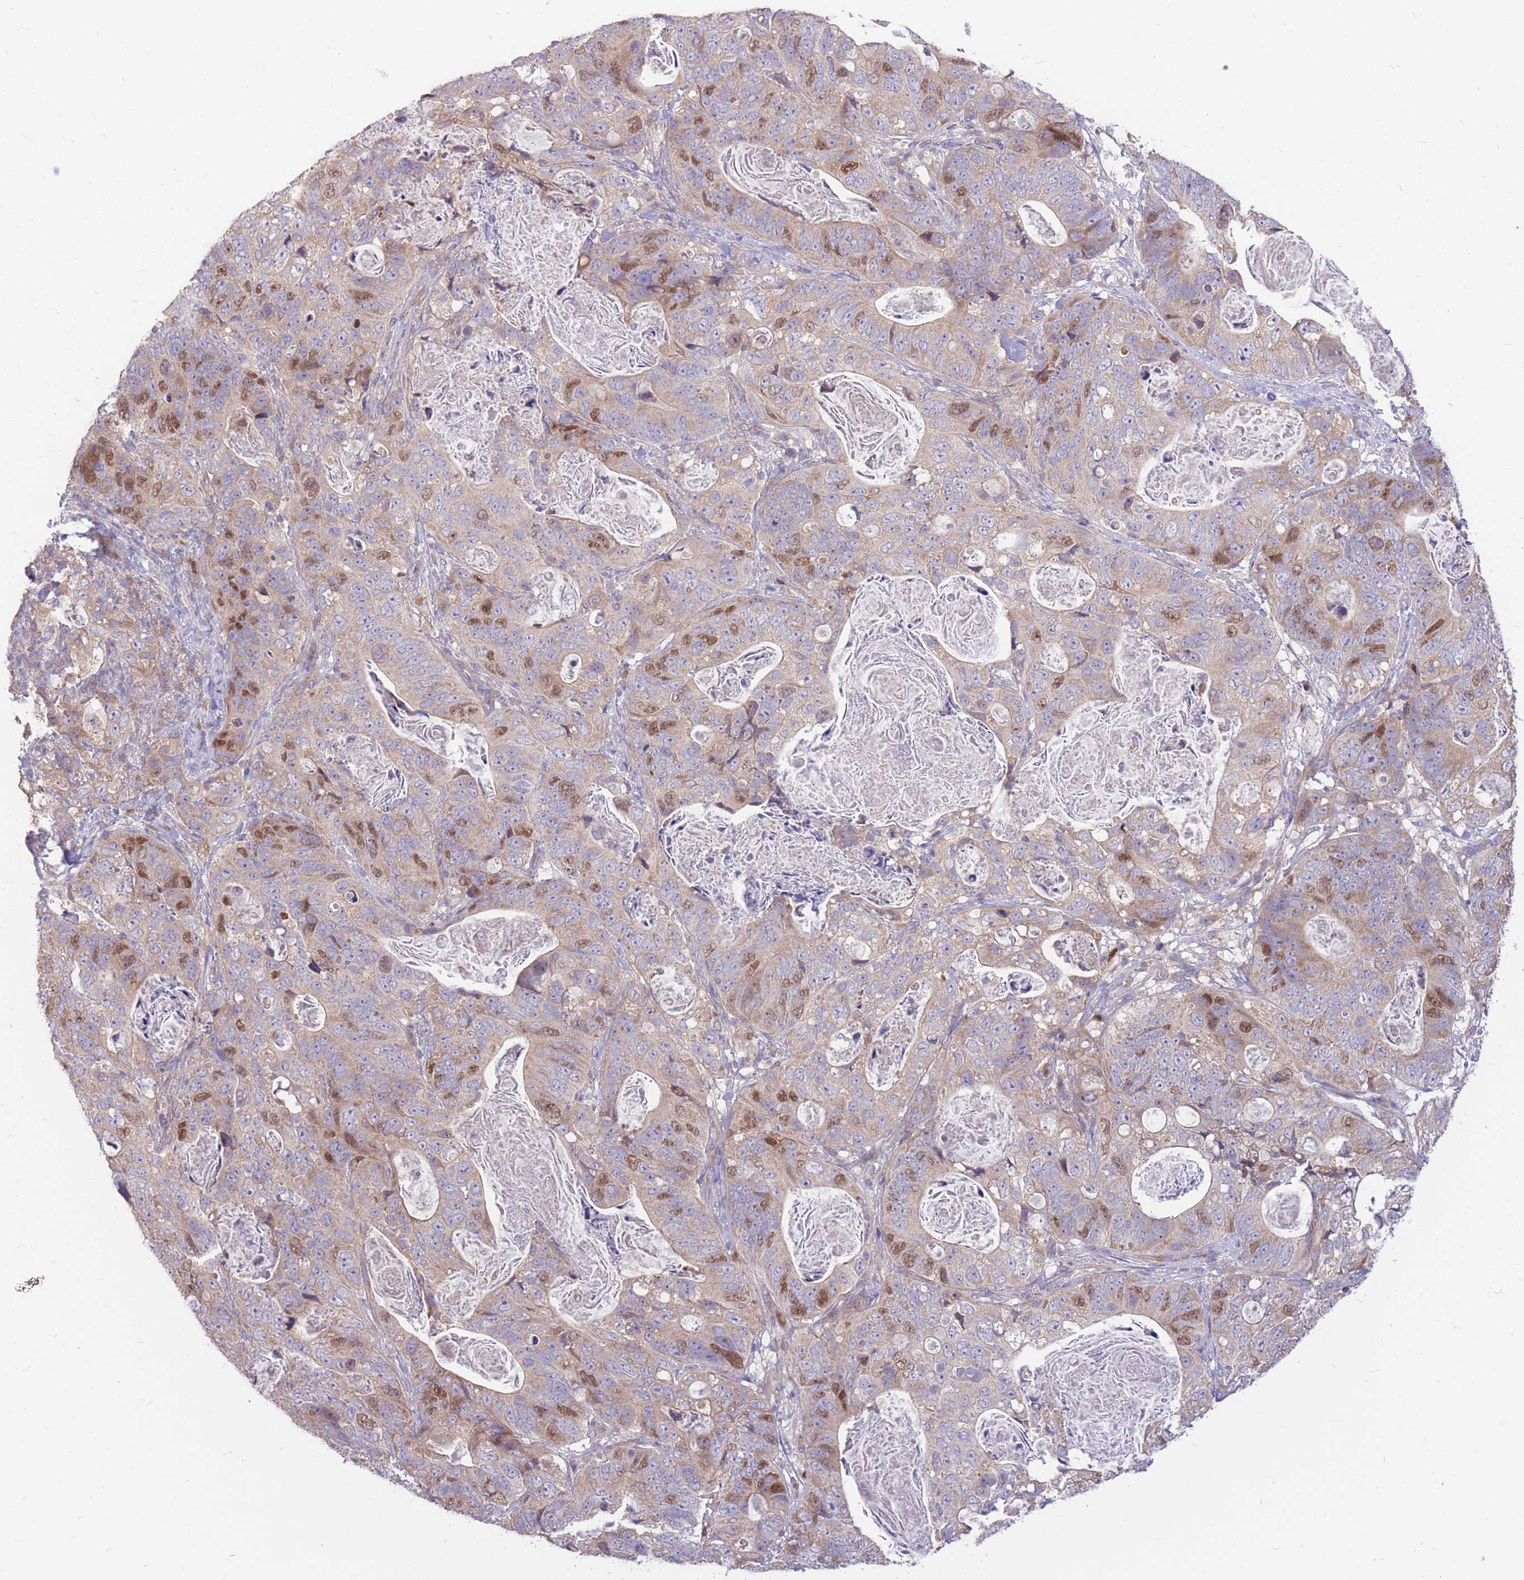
{"staining": {"intensity": "strong", "quantity": "<25%", "location": "nuclear"}, "tissue": "stomach cancer", "cell_type": "Tumor cells", "image_type": "cancer", "snomed": [{"axis": "morphology", "description": "Normal tissue, NOS"}, {"axis": "morphology", "description": "Adenocarcinoma, NOS"}, {"axis": "topography", "description": "Stomach"}], "caption": "Immunohistochemical staining of stomach adenocarcinoma exhibits medium levels of strong nuclear protein positivity in approximately <25% of tumor cells.", "gene": "GMNN", "patient": {"sex": "female", "age": 89}}